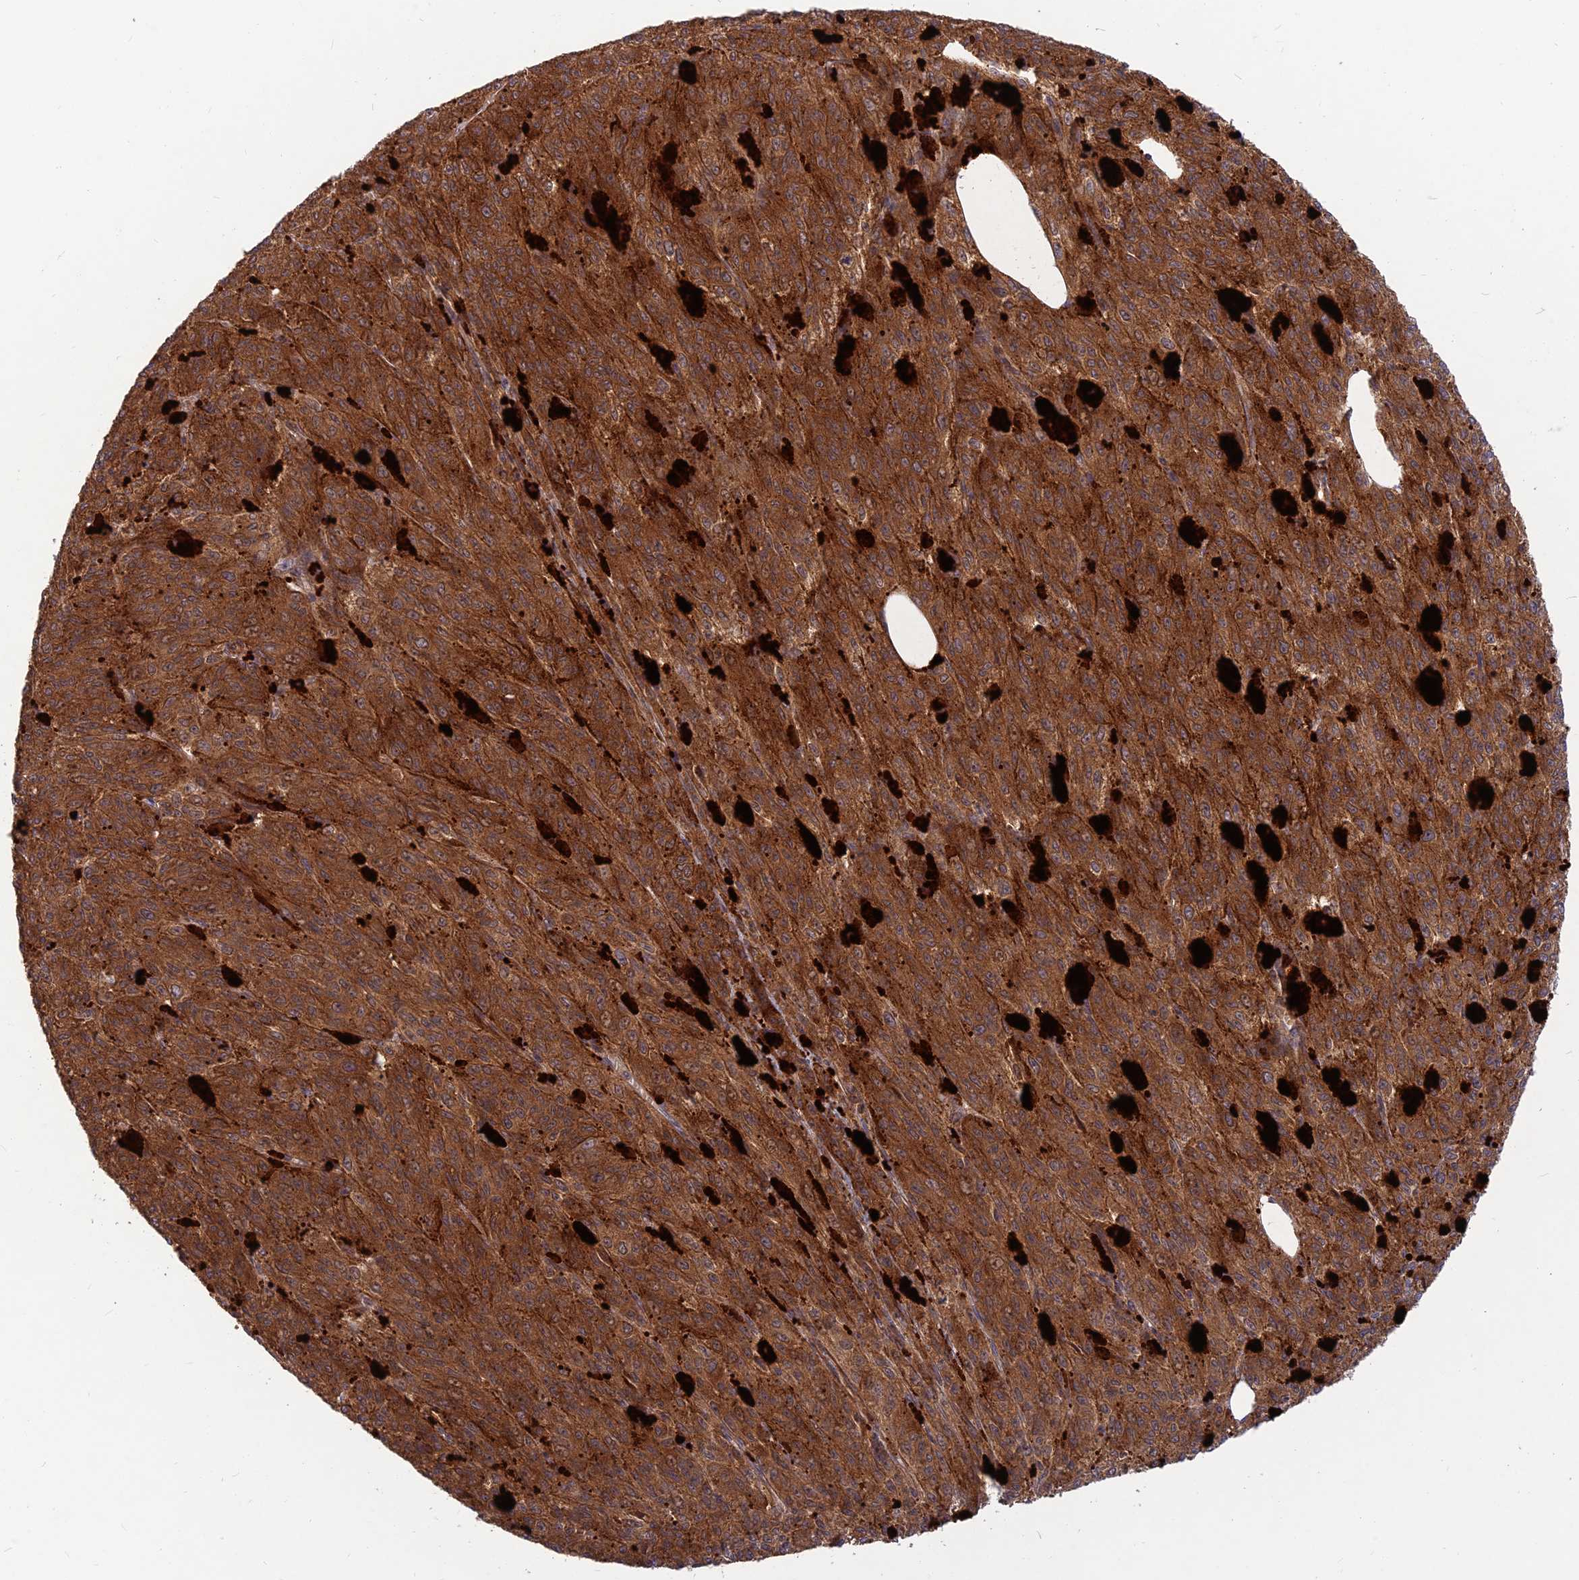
{"staining": {"intensity": "strong", "quantity": ">75%", "location": "cytoplasmic/membranous"}, "tissue": "melanoma", "cell_type": "Tumor cells", "image_type": "cancer", "snomed": [{"axis": "morphology", "description": "Malignant melanoma, NOS"}, {"axis": "topography", "description": "Skin"}], "caption": "DAB (3,3'-diaminobenzidine) immunohistochemical staining of human melanoma demonstrates strong cytoplasmic/membranous protein expression in approximately >75% of tumor cells. Ihc stains the protein in brown and the nuclei are stained blue.", "gene": "RELCH", "patient": {"sex": "female", "age": 52}}